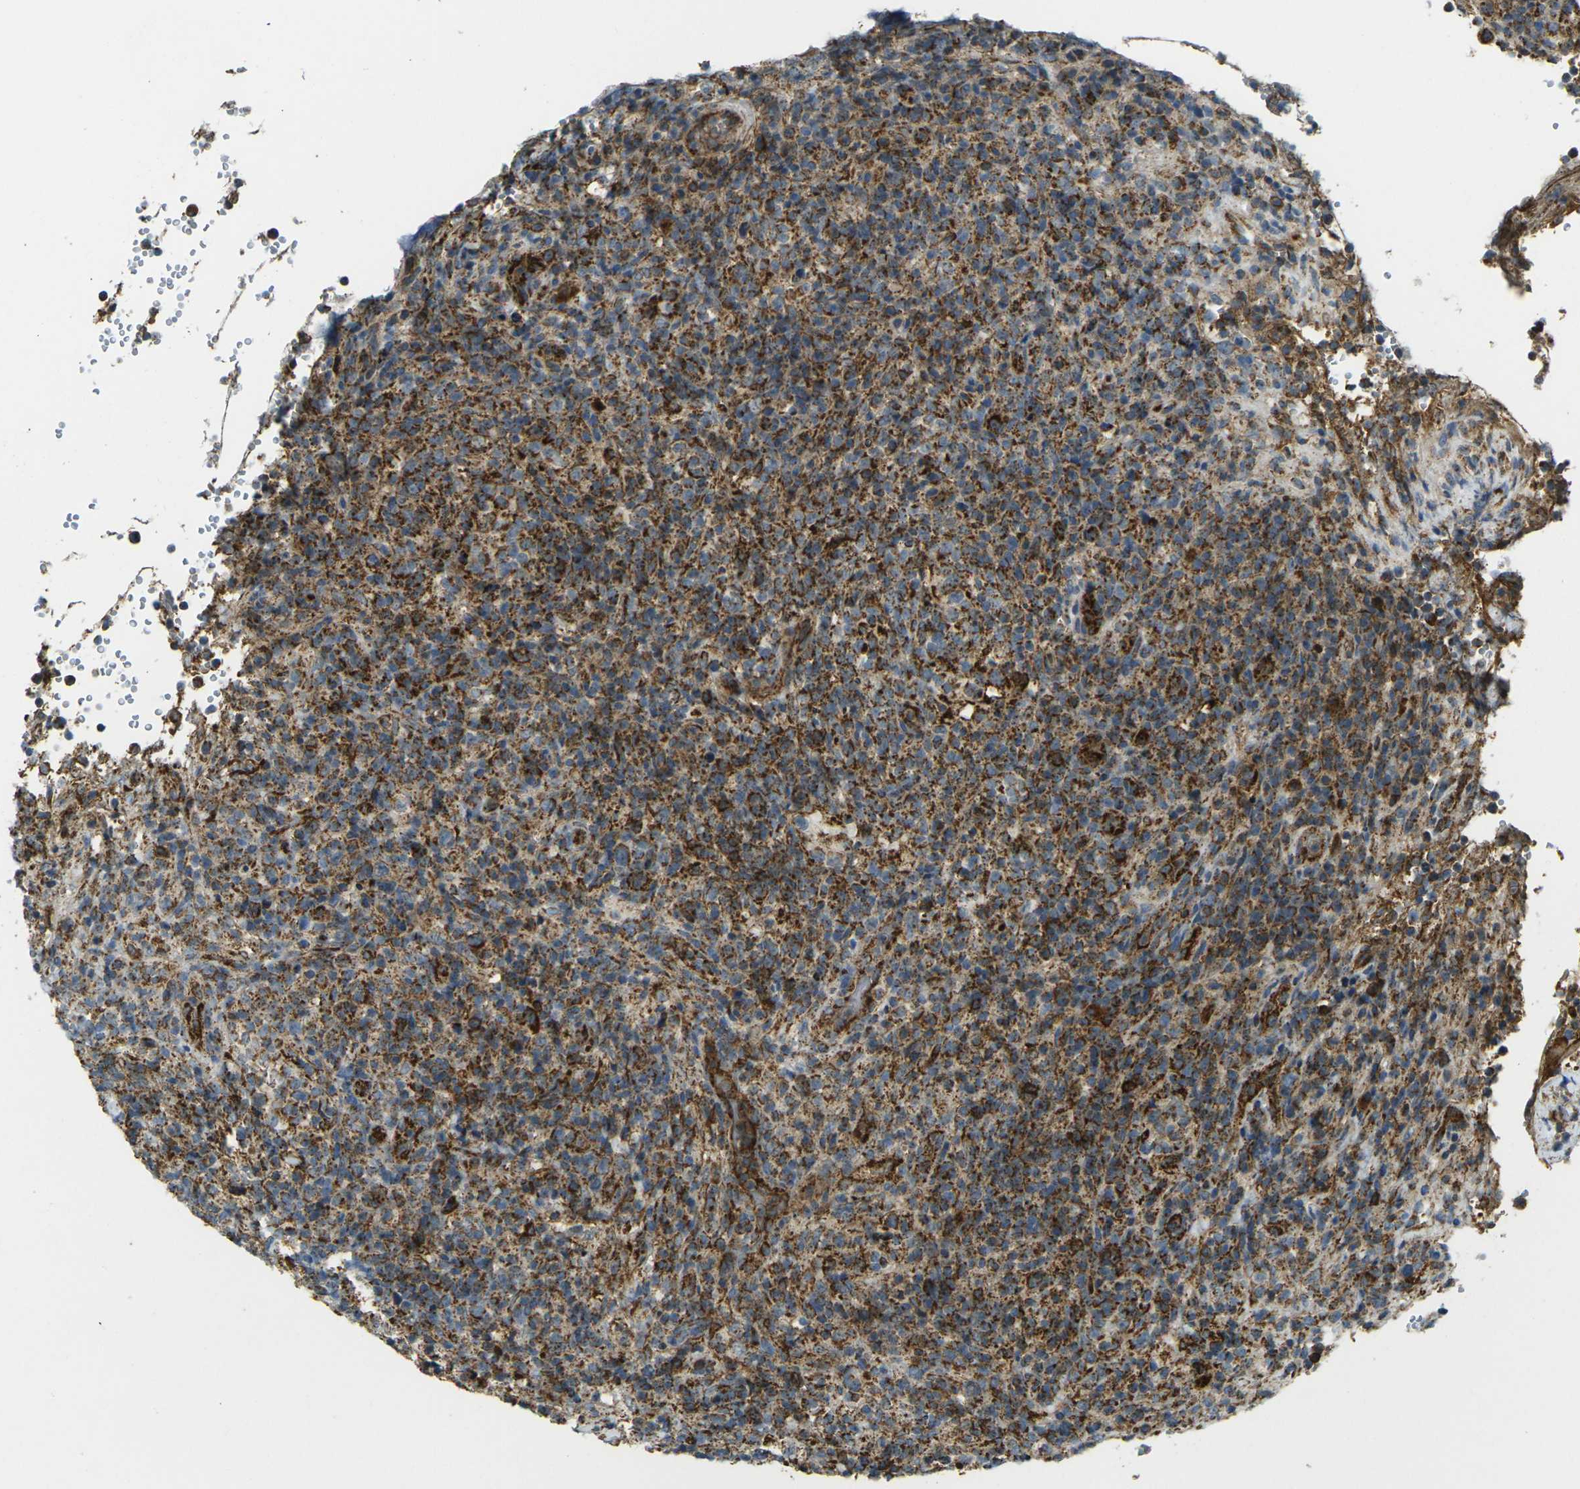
{"staining": {"intensity": "moderate", "quantity": ">75%", "location": "cytoplasmic/membranous"}, "tissue": "lymphoma", "cell_type": "Tumor cells", "image_type": "cancer", "snomed": [{"axis": "morphology", "description": "Malignant lymphoma, non-Hodgkin's type, High grade"}, {"axis": "topography", "description": "Lymph node"}], "caption": "Immunohistochemistry micrograph of malignant lymphoma, non-Hodgkin's type (high-grade) stained for a protein (brown), which demonstrates medium levels of moderate cytoplasmic/membranous positivity in approximately >75% of tumor cells.", "gene": "IGF1R", "patient": {"sex": "female", "age": 76}}